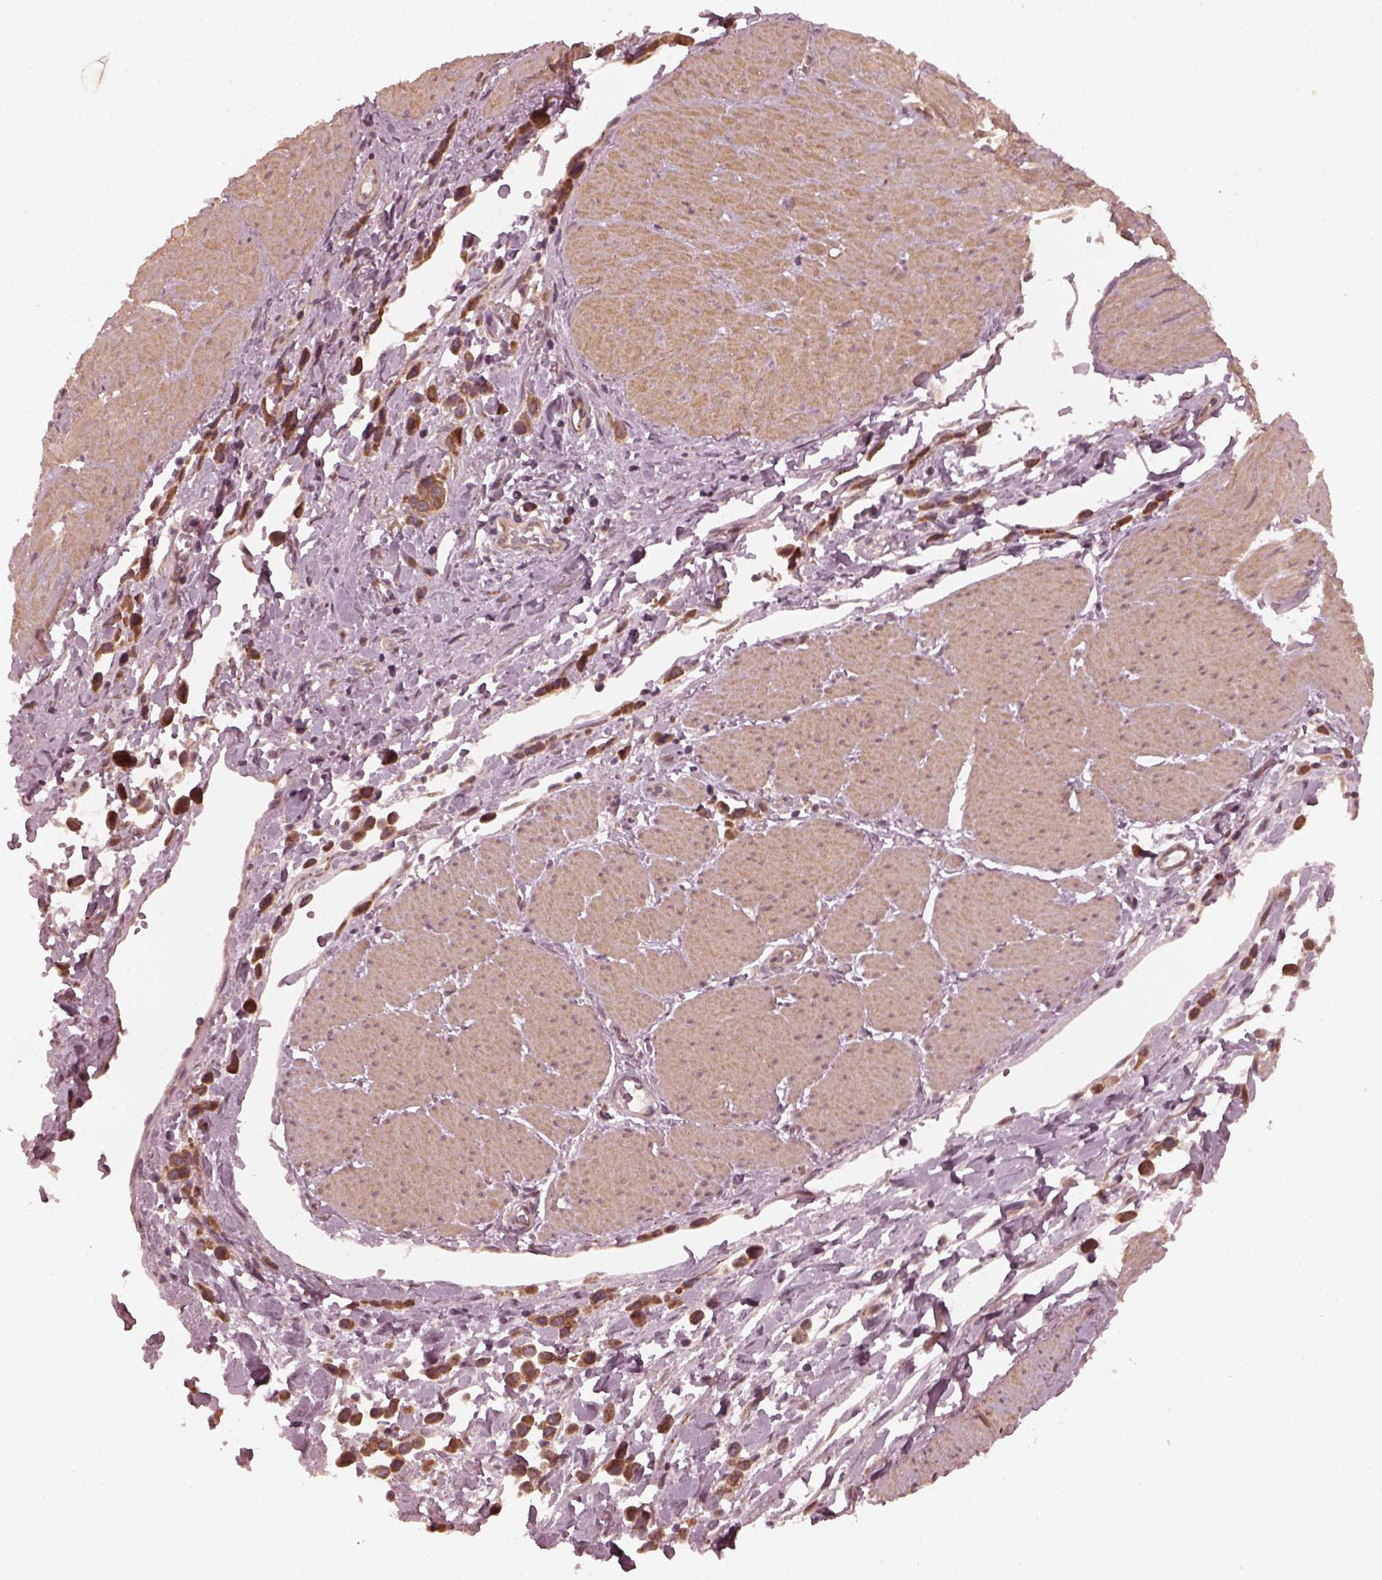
{"staining": {"intensity": "moderate", "quantity": ">75%", "location": "cytoplasmic/membranous"}, "tissue": "stomach cancer", "cell_type": "Tumor cells", "image_type": "cancer", "snomed": [{"axis": "morphology", "description": "Adenocarcinoma, NOS"}, {"axis": "topography", "description": "Stomach"}], "caption": "Protein expression analysis of human stomach cancer (adenocarcinoma) reveals moderate cytoplasmic/membranous positivity in about >75% of tumor cells.", "gene": "FAF2", "patient": {"sex": "male", "age": 47}}